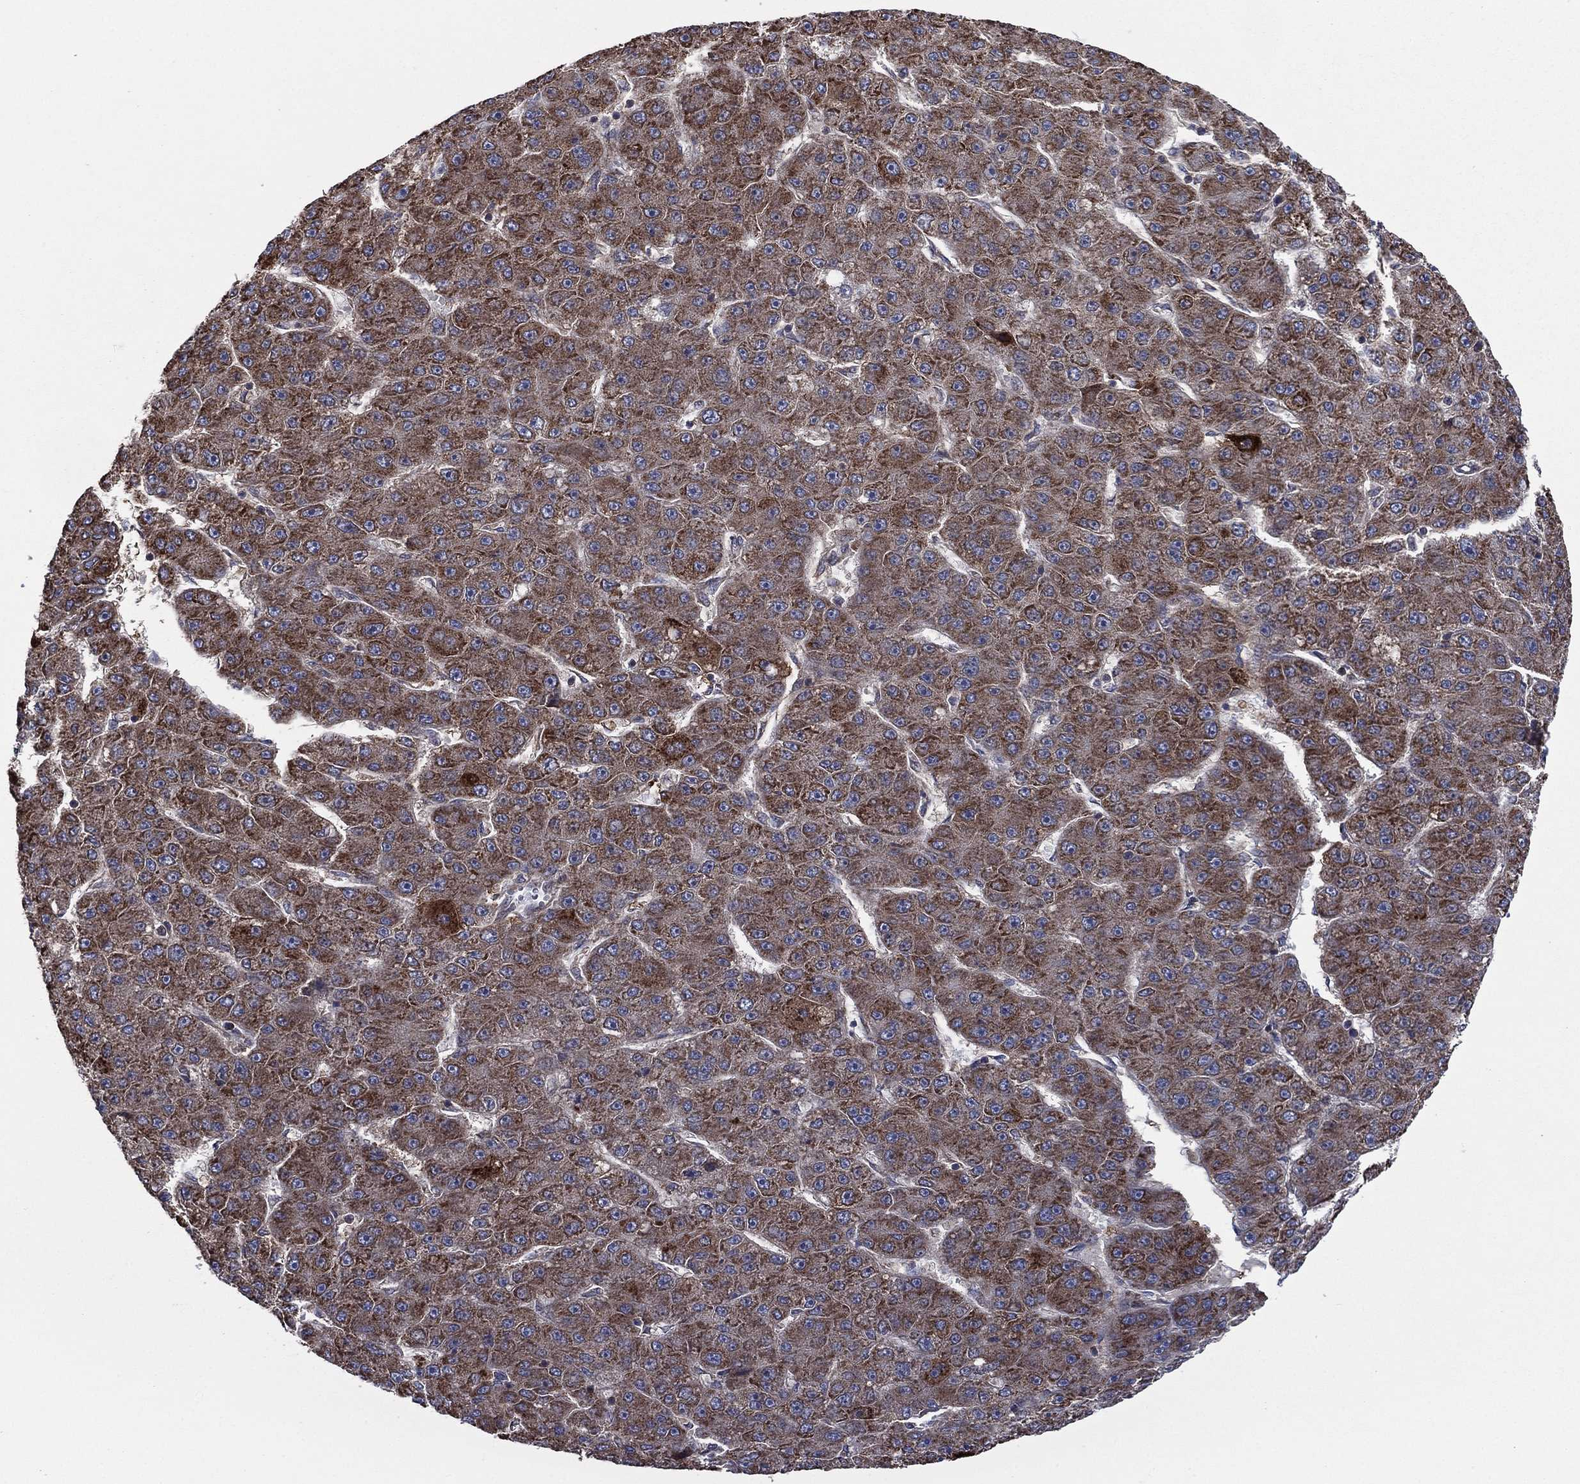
{"staining": {"intensity": "moderate", "quantity": "25%-75%", "location": "cytoplasmic/membranous"}, "tissue": "liver cancer", "cell_type": "Tumor cells", "image_type": "cancer", "snomed": [{"axis": "morphology", "description": "Carcinoma, Hepatocellular, NOS"}, {"axis": "topography", "description": "Liver"}], "caption": "High-power microscopy captured an immunohistochemistry (IHC) micrograph of liver cancer (hepatocellular carcinoma), revealing moderate cytoplasmic/membranous positivity in about 25%-75% of tumor cells.", "gene": "C2orf76", "patient": {"sex": "male", "age": 67}}